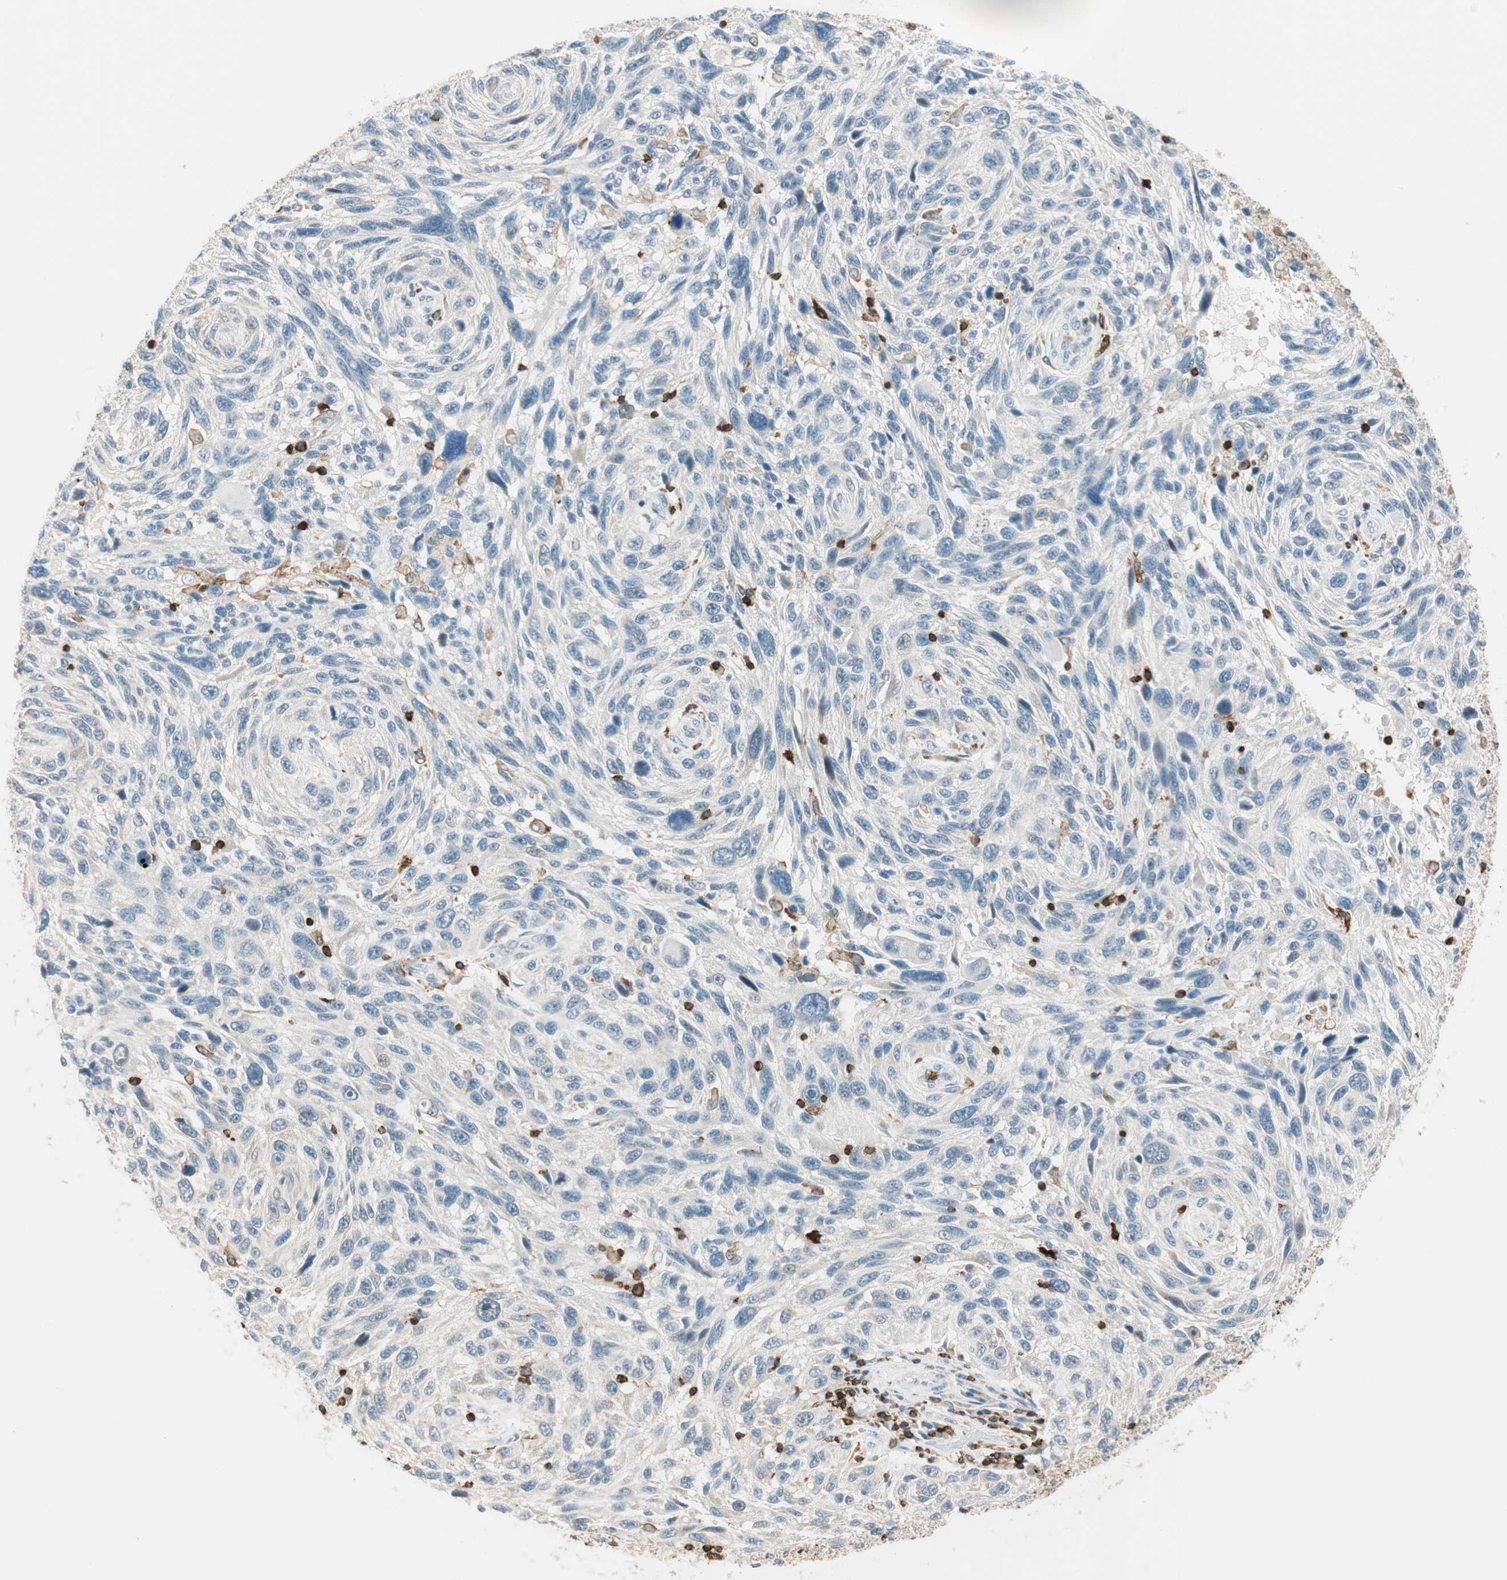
{"staining": {"intensity": "negative", "quantity": "none", "location": "none"}, "tissue": "melanoma", "cell_type": "Tumor cells", "image_type": "cancer", "snomed": [{"axis": "morphology", "description": "Malignant melanoma, NOS"}, {"axis": "topography", "description": "Skin"}], "caption": "Micrograph shows no significant protein staining in tumor cells of malignant melanoma. (Brightfield microscopy of DAB immunohistochemistry (IHC) at high magnification).", "gene": "HPGD", "patient": {"sex": "male", "age": 53}}